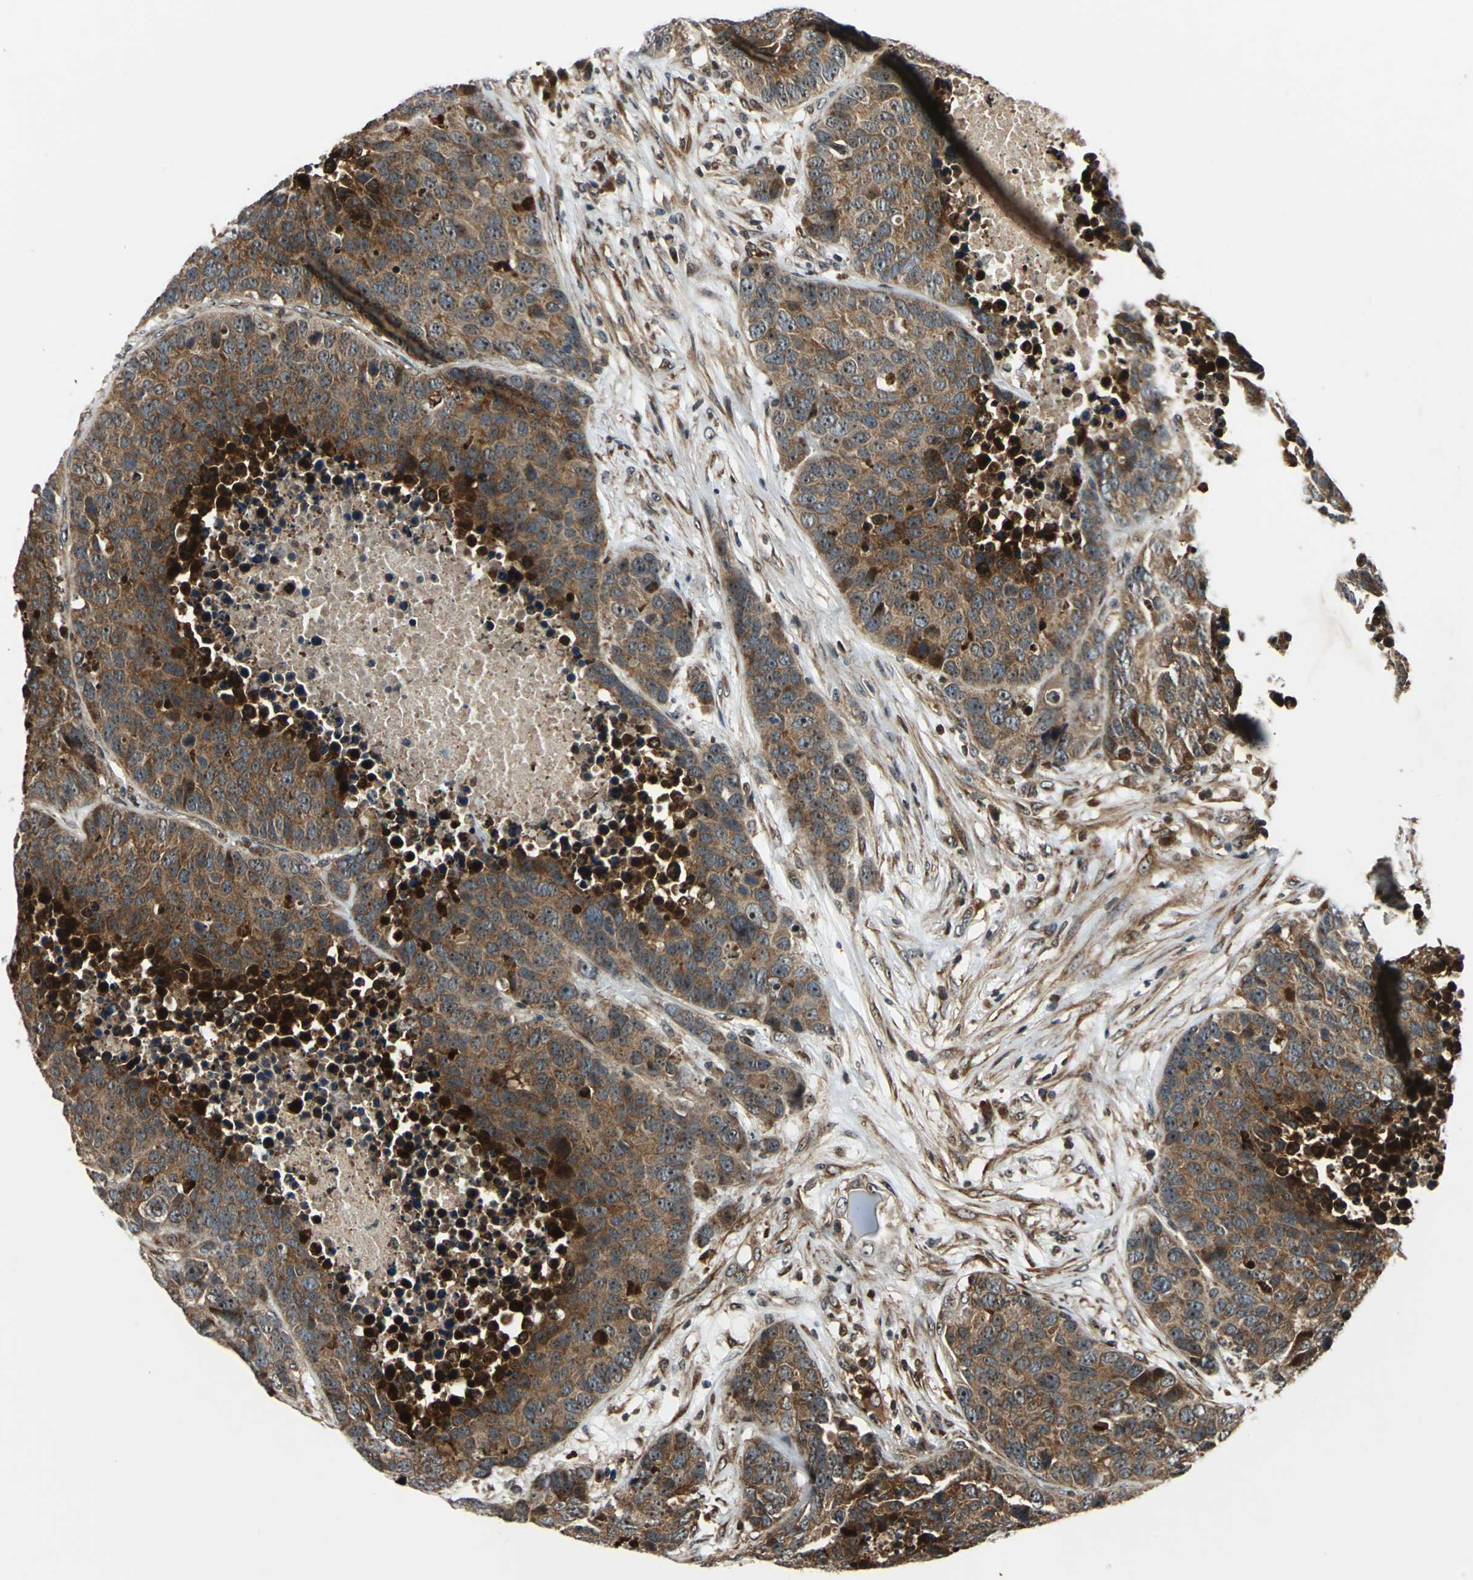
{"staining": {"intensity": "moderate", "quantity": ">75%", "location": "cytoplasmic/membranous"}, "tissue": "carcinoid", "cell_type": "Tumor cells", "image_type": "cancer", "snomed": [{"axis": "morphology", "description": "Carcinoid, malignant, NOS"}, {"axis": "topography", "description": "Lung"}], "caption": "The image demonstrates staining of carcinoid (malignant), revealing moderate cytoplasmic/membranous protein staining (brown color) within tumor cells.", "gene": "AATF", "patient": {"sex": "male", "age": 60}}